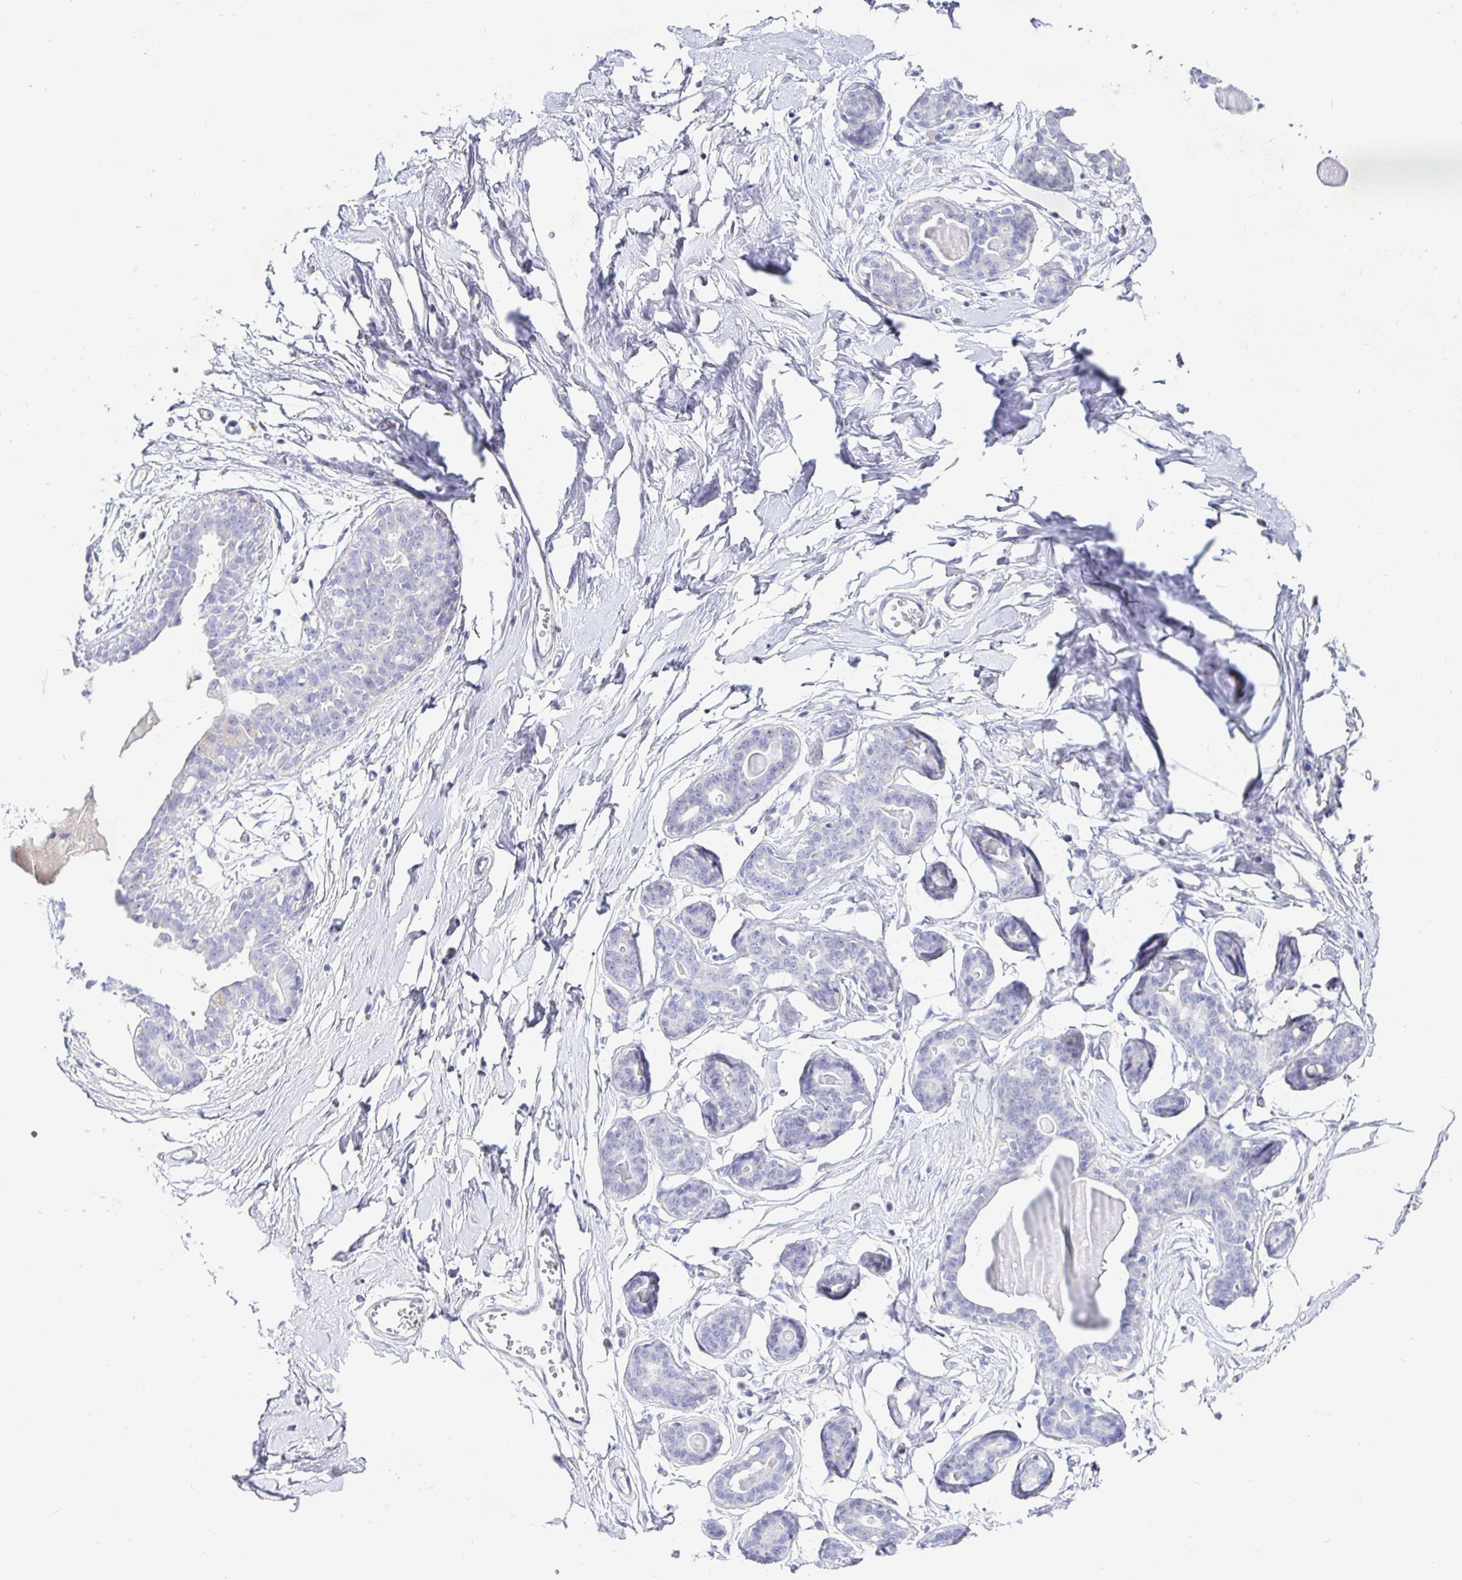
{"staining": {"intensity": "negative", "quantity": "none", "location": "none"}, "tissue": "breast", "cell_type": "Adipocytes", "image_type": "normal", "snomed": [{"axis": "morphology", "description": "Normal tissue, NOS"}, {"axis": "topography", "description": "Breast"}], "caption": "High magnification brightfield microscopy of benign breast stained with DAB (brown) and counterstained with hematoxylin (blue): adipocytes show no significant staining. (DAB immunohistochemistry (IHC) with hematoxylin counter stain).", "gene": "TPTE", "patient": {"sex": "female", "age": 45}}